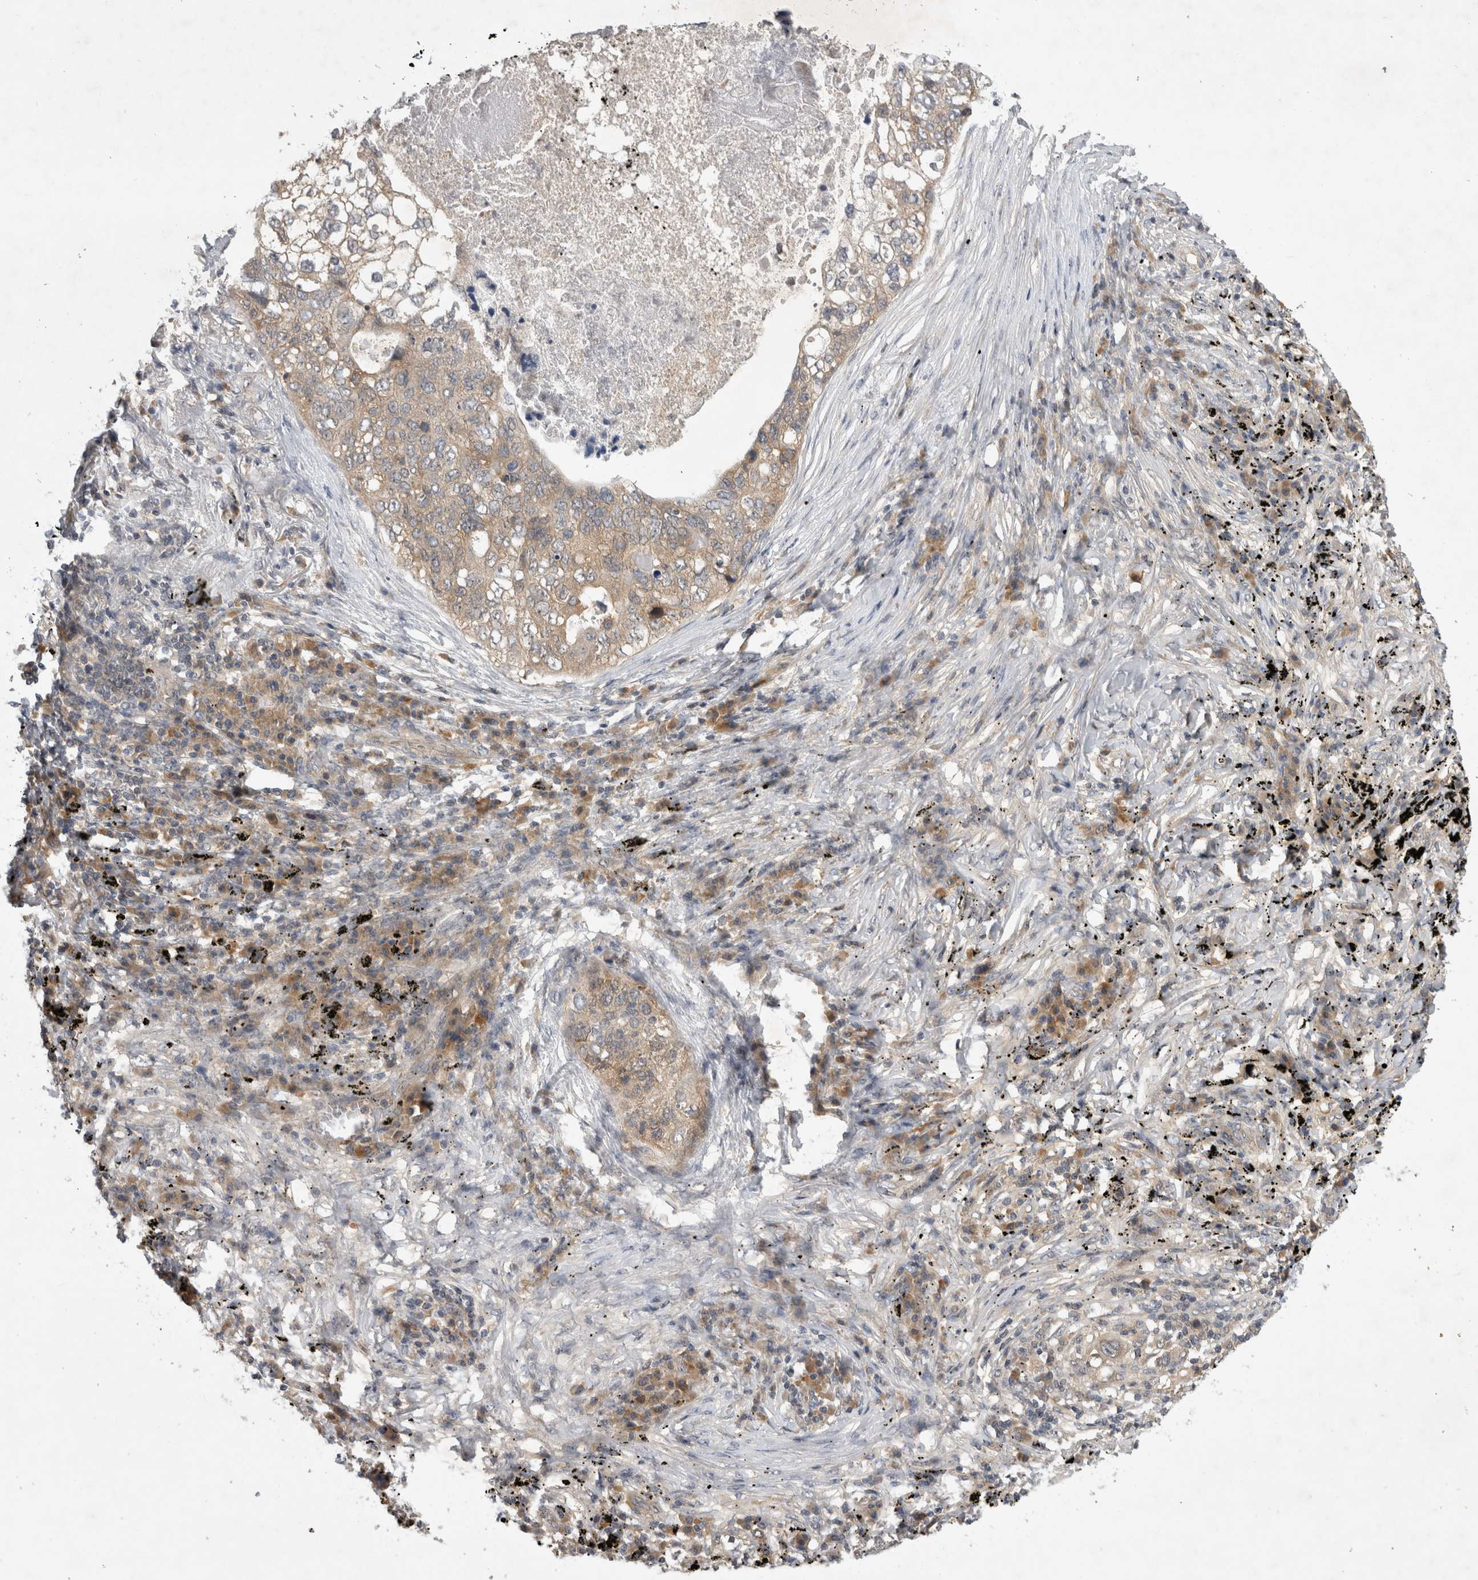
{"staining": {"intensity": "weak", "quantity": "25%-75%", "location": "cytoplasmic/membranous"}, "tissue": "lung cancer", "cell_type": "Tumor cells", "image_type": "cancer", "snomed": [{"axis": "morphology", "description": "Squamous cell carcinoma, NOS"}, {"axis": "topography", "description": "Lung"}], "caption": "Weak cytoplasmic/membranous staining is appreciated in about 25%-75% of tumor cells in squamous cell carcinoma (lung).", "gene": "AASDHPPT", "patient": {"sex": "female", "age": 63}}